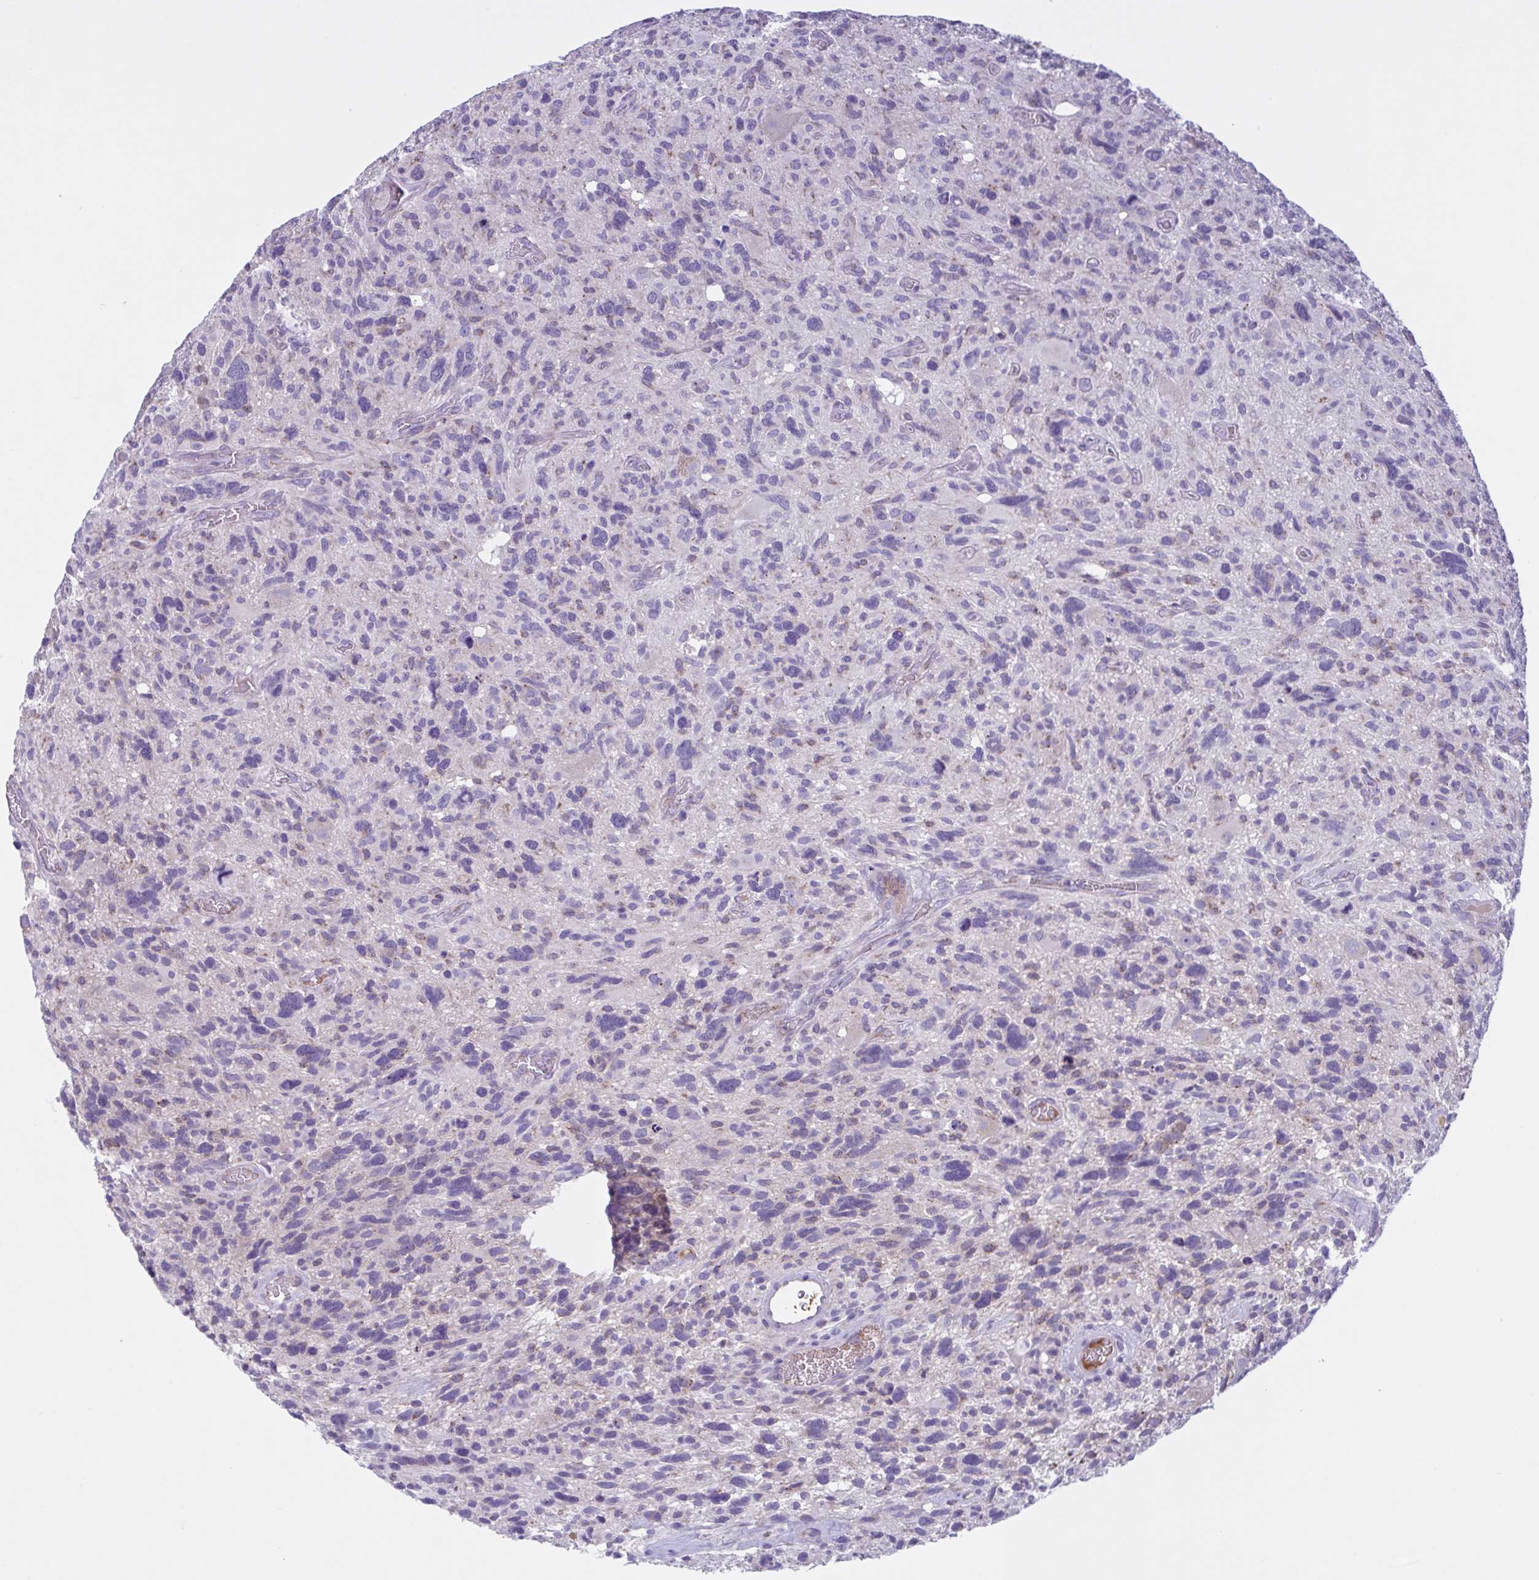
{"staining": {"intensity": "negative", "quantity": "none", "location": "none"}, "tissue": "glioma", "cell_type": "Tumor cells", "image_type": "cancer", "snomed": [{"axis": "morphology", "description": "Glioma, malignant, High grade"}, {"axis": "topography", "description": "Brain"}], "caption": "Protein analysis of glioma exhibits no significant staining in tumor cells.", "gene": "F13B", "patient": {"sex": "male", "age": 49}}